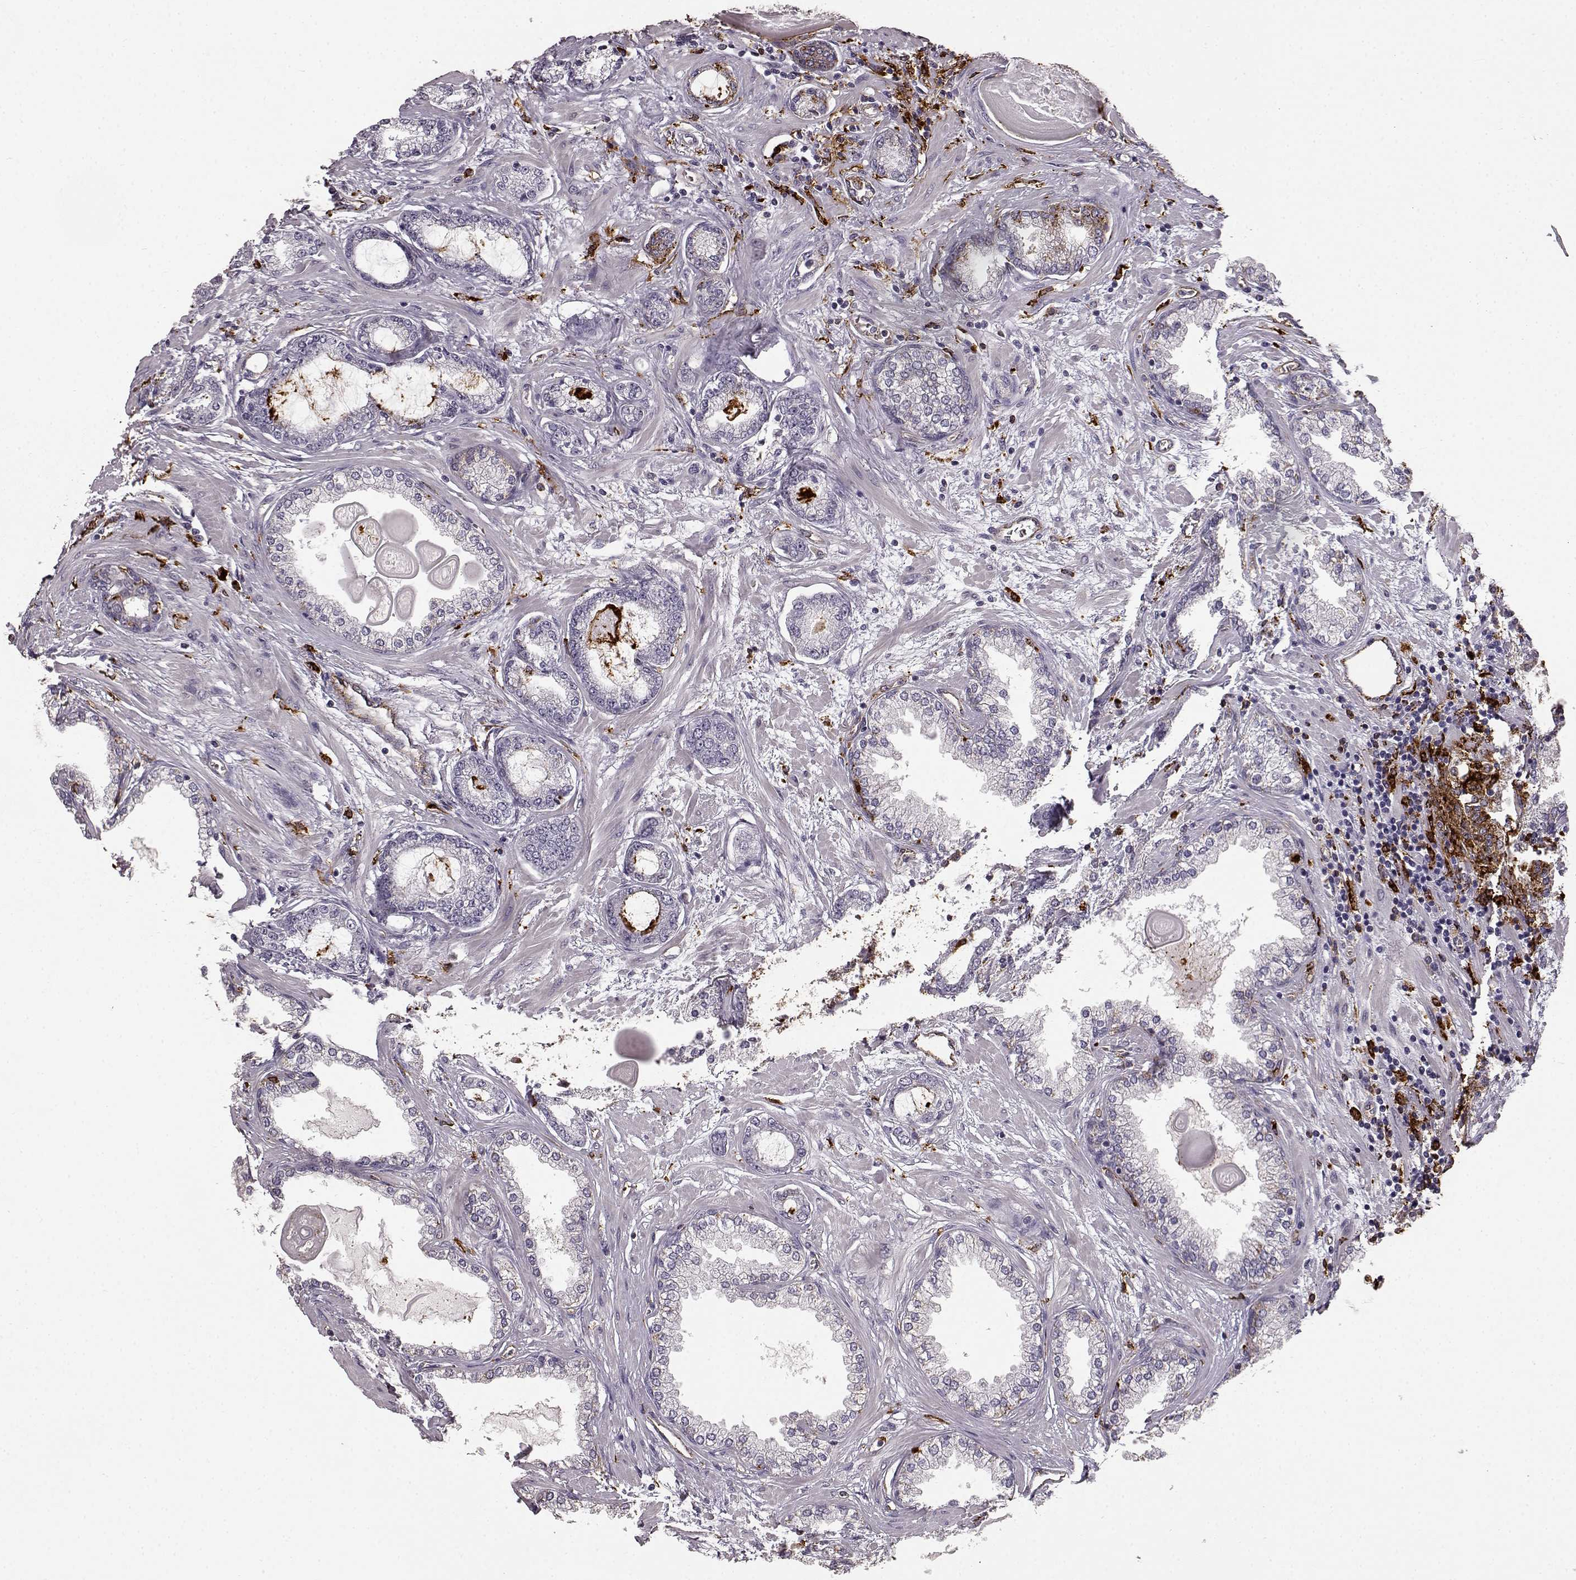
{"staining": {"intensity": "negative", "quantity": "none", "location": "none"}, "tissue": "prostate cancer", "cell_type": "Tumor cells", "image_type": "cancer", "snomed": [{"axis": "morphology", "description": "Normal tissue, NOS"}, {"axis": "morphology", "description": "Adenocarcinoma, High grade"}, {"axis": "topography", "description": "Prostate"}], "caption": "DAB (3,3'-diaminobenzidine) immunohistochemical staining of human prostate adenocarcinoma (high-grade) displays no significant expression in tumor cells.", "gene": "CCNF", "patient": {"sex": "male", "age": 83}}